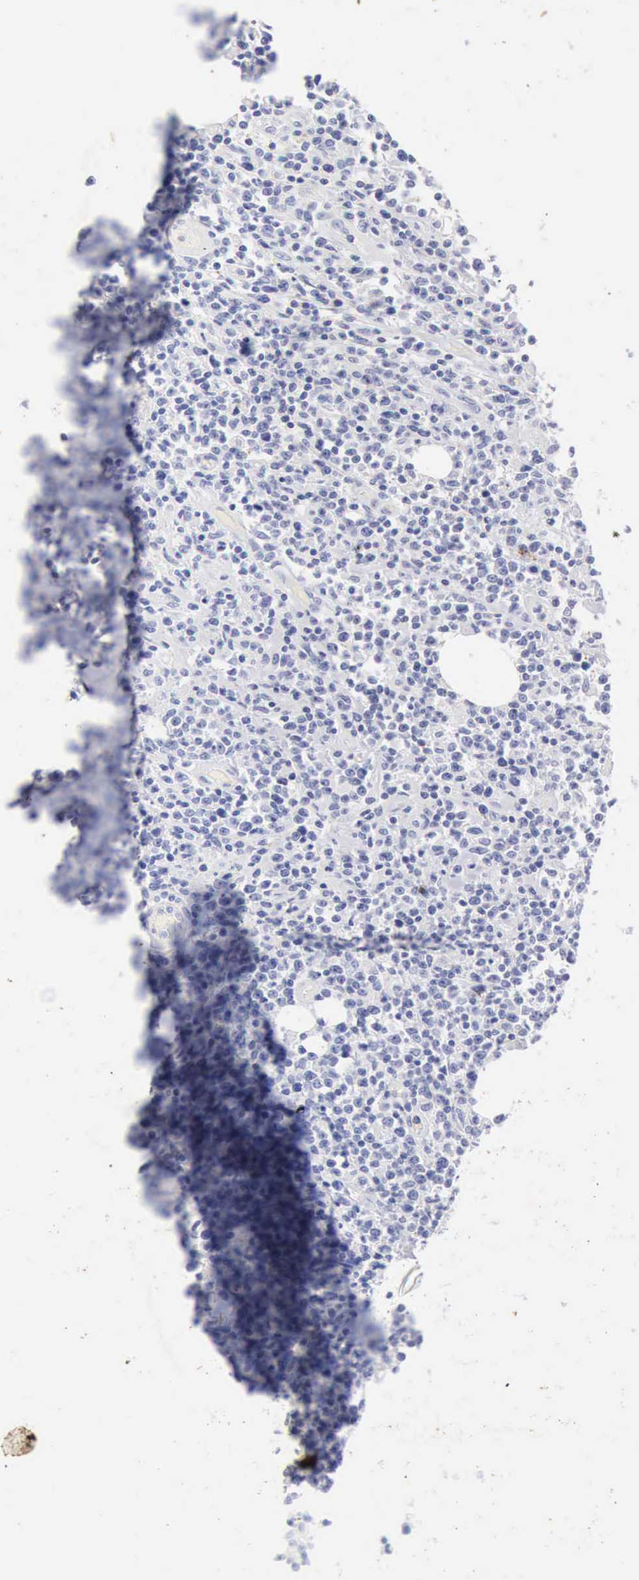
{"staining": {"intensity": "negative", "quantity": "none", "location": "none"}, "tissue": "lymphoma", "cell_type": "Tumor cells", "image_type": "cancer", "snomed": [{"axis": "morphology", "description": "Malignant lymphoma, non-Hodgkin's type, High grade"}, {"axis": "topography", "description": "Colon"}], "caption": "An immunohistochemistry (IHC) histopathology image of lymphoma is shown. There is no staining in tumor cells of lymphoma.", "gene": "KRT10", "patient": {"sex": "male", "age": 82}}